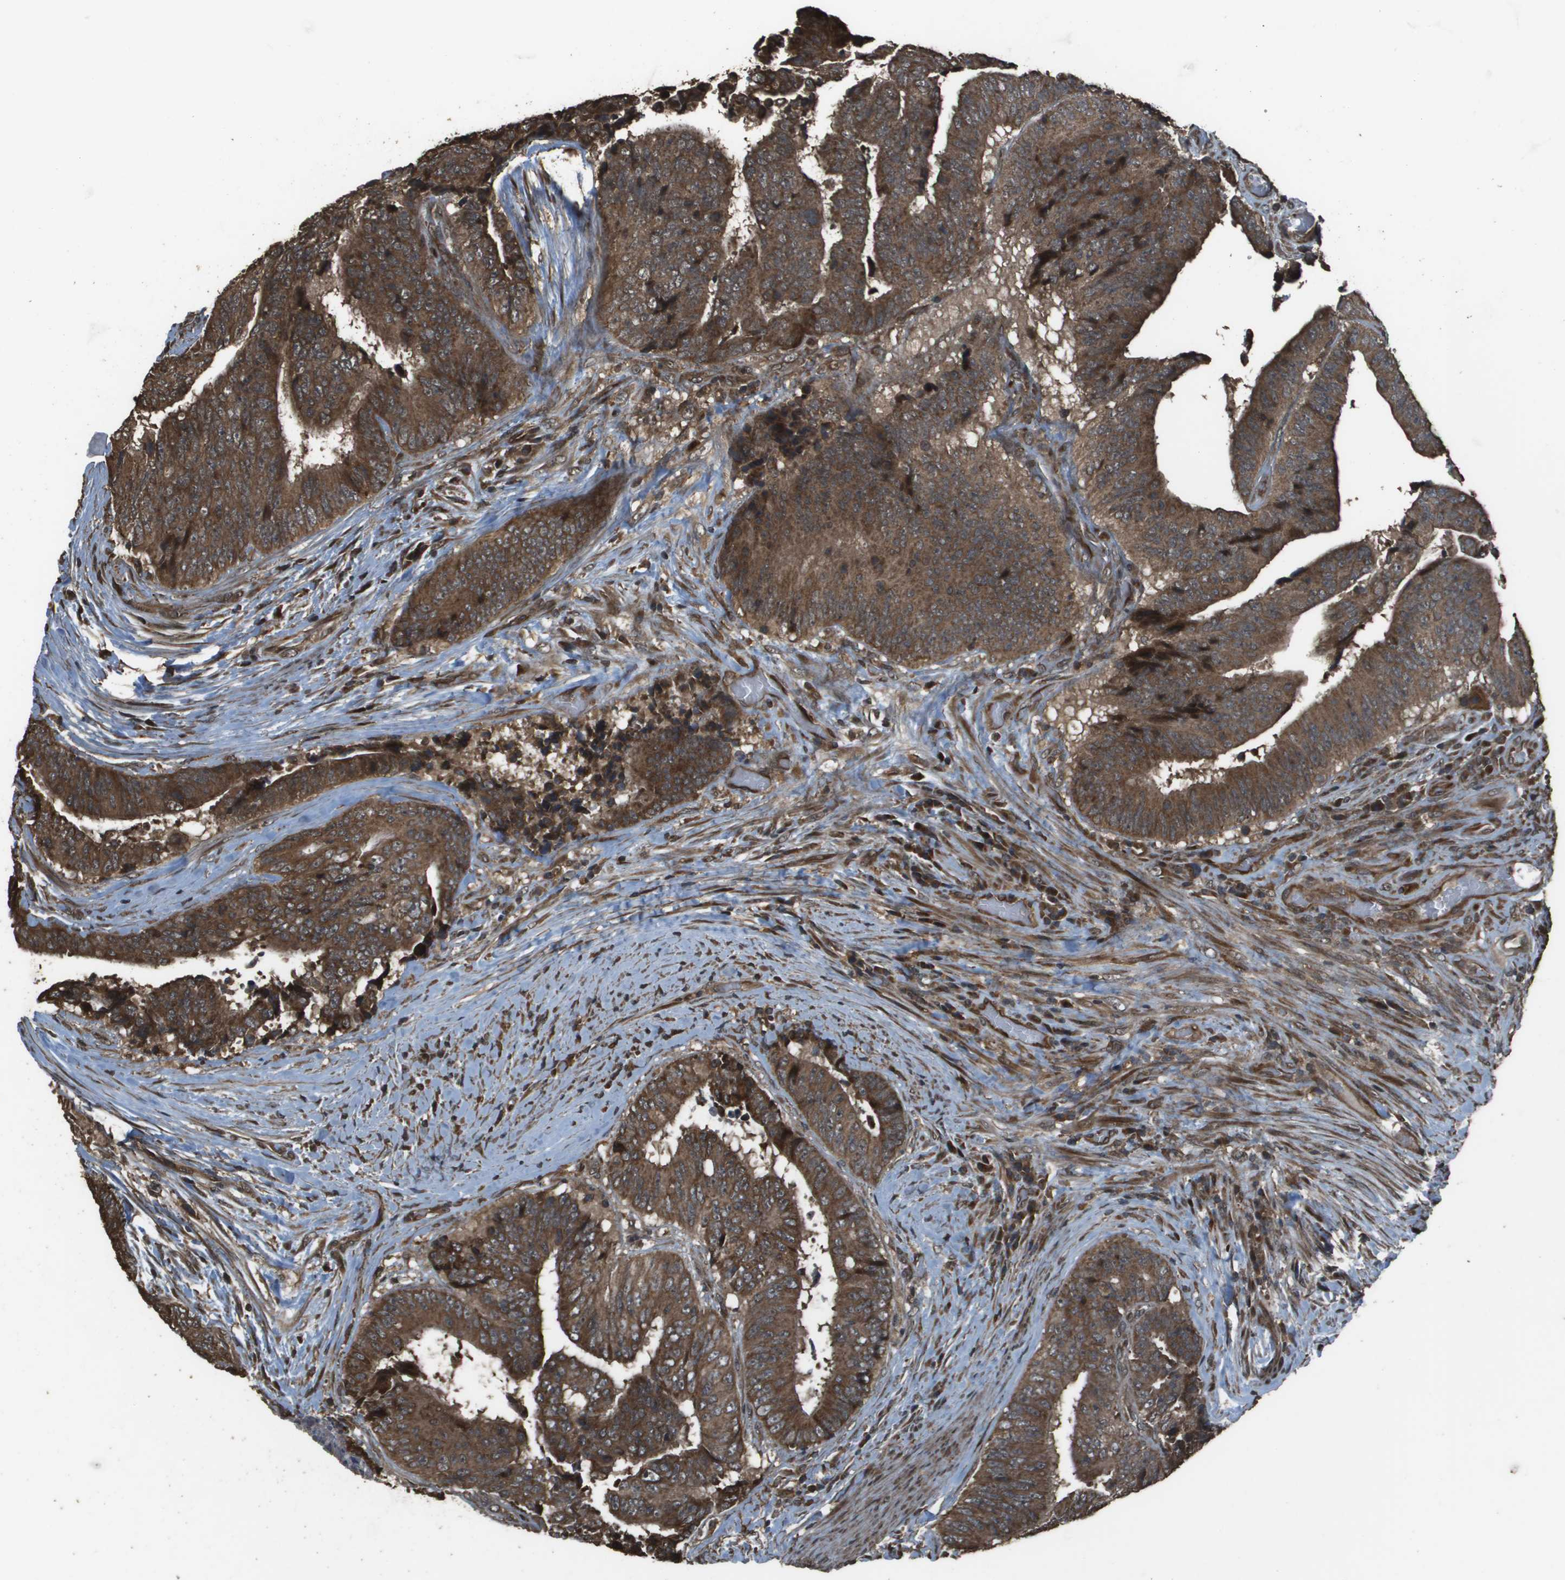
{"staining": {"intensity": "strong", "quantity": ">75%", "location": "cytoplasmic/membranous"}, "tissue": "colorectal cancer", "cell_type": "Tumor cells", "image_type": "cancer", "snomed": [{"axis": "morphology", "description": "Adenocarcinoma, NOS"}, {"axis": "topography", "description": "Rectum"}], "caption": "This image displays immunohistochemistry staining of adenocarcinoma (colorectal), with high strong cytoplasmic/membranous staining in about >75% of tumor cells.", "gene": "FIG4", "patient": {"sex": "male", "age": 72}}